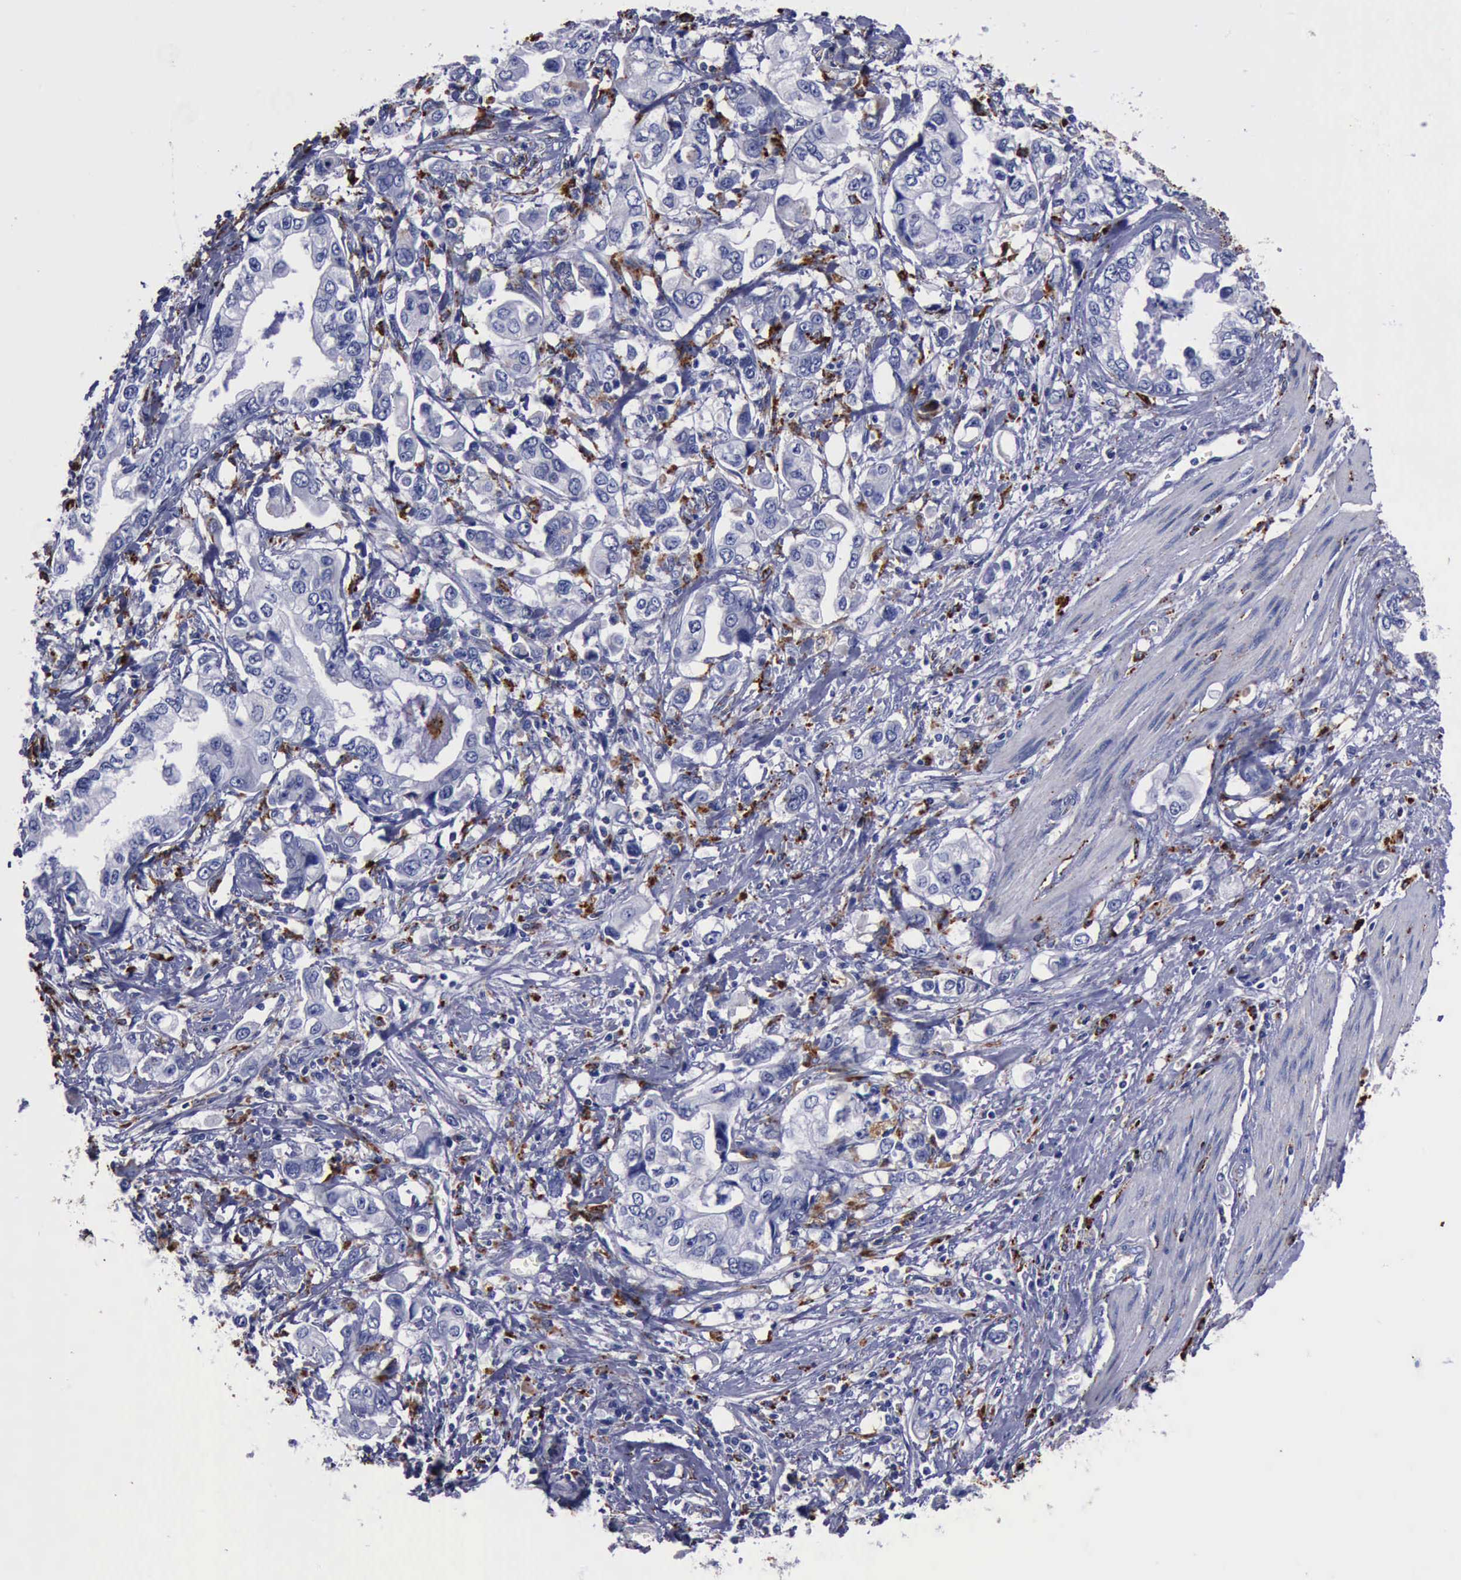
{"staining": {"intensity": "weak", "quantity": "25%-75%", "location": "cytoplasmic/membranous"}, "tissue": "stomach cancer", "cell_type": "Tumor cells", "image_type": "cancer", "snomed": [{"axis": "morphology", "description": "Adenocarcinoma, NOS"}, {"axis": "topography", "description": "Pancreas"}, {"axis": "topography", "description": "Stomach, upper"}], "caption": "Immunohistochemistry histopathology image of neoplastic tissue: human adenocarcinoma (stomach) stained using IHC demonstrates low levels of weak protein expression localized specifically in the cytoplasmic/membranous of tumor cells, appearing as a cytoplasmic/membranous brown color.", "gene": "CTSD", "patient": {"sex": "male", "age": 77}}